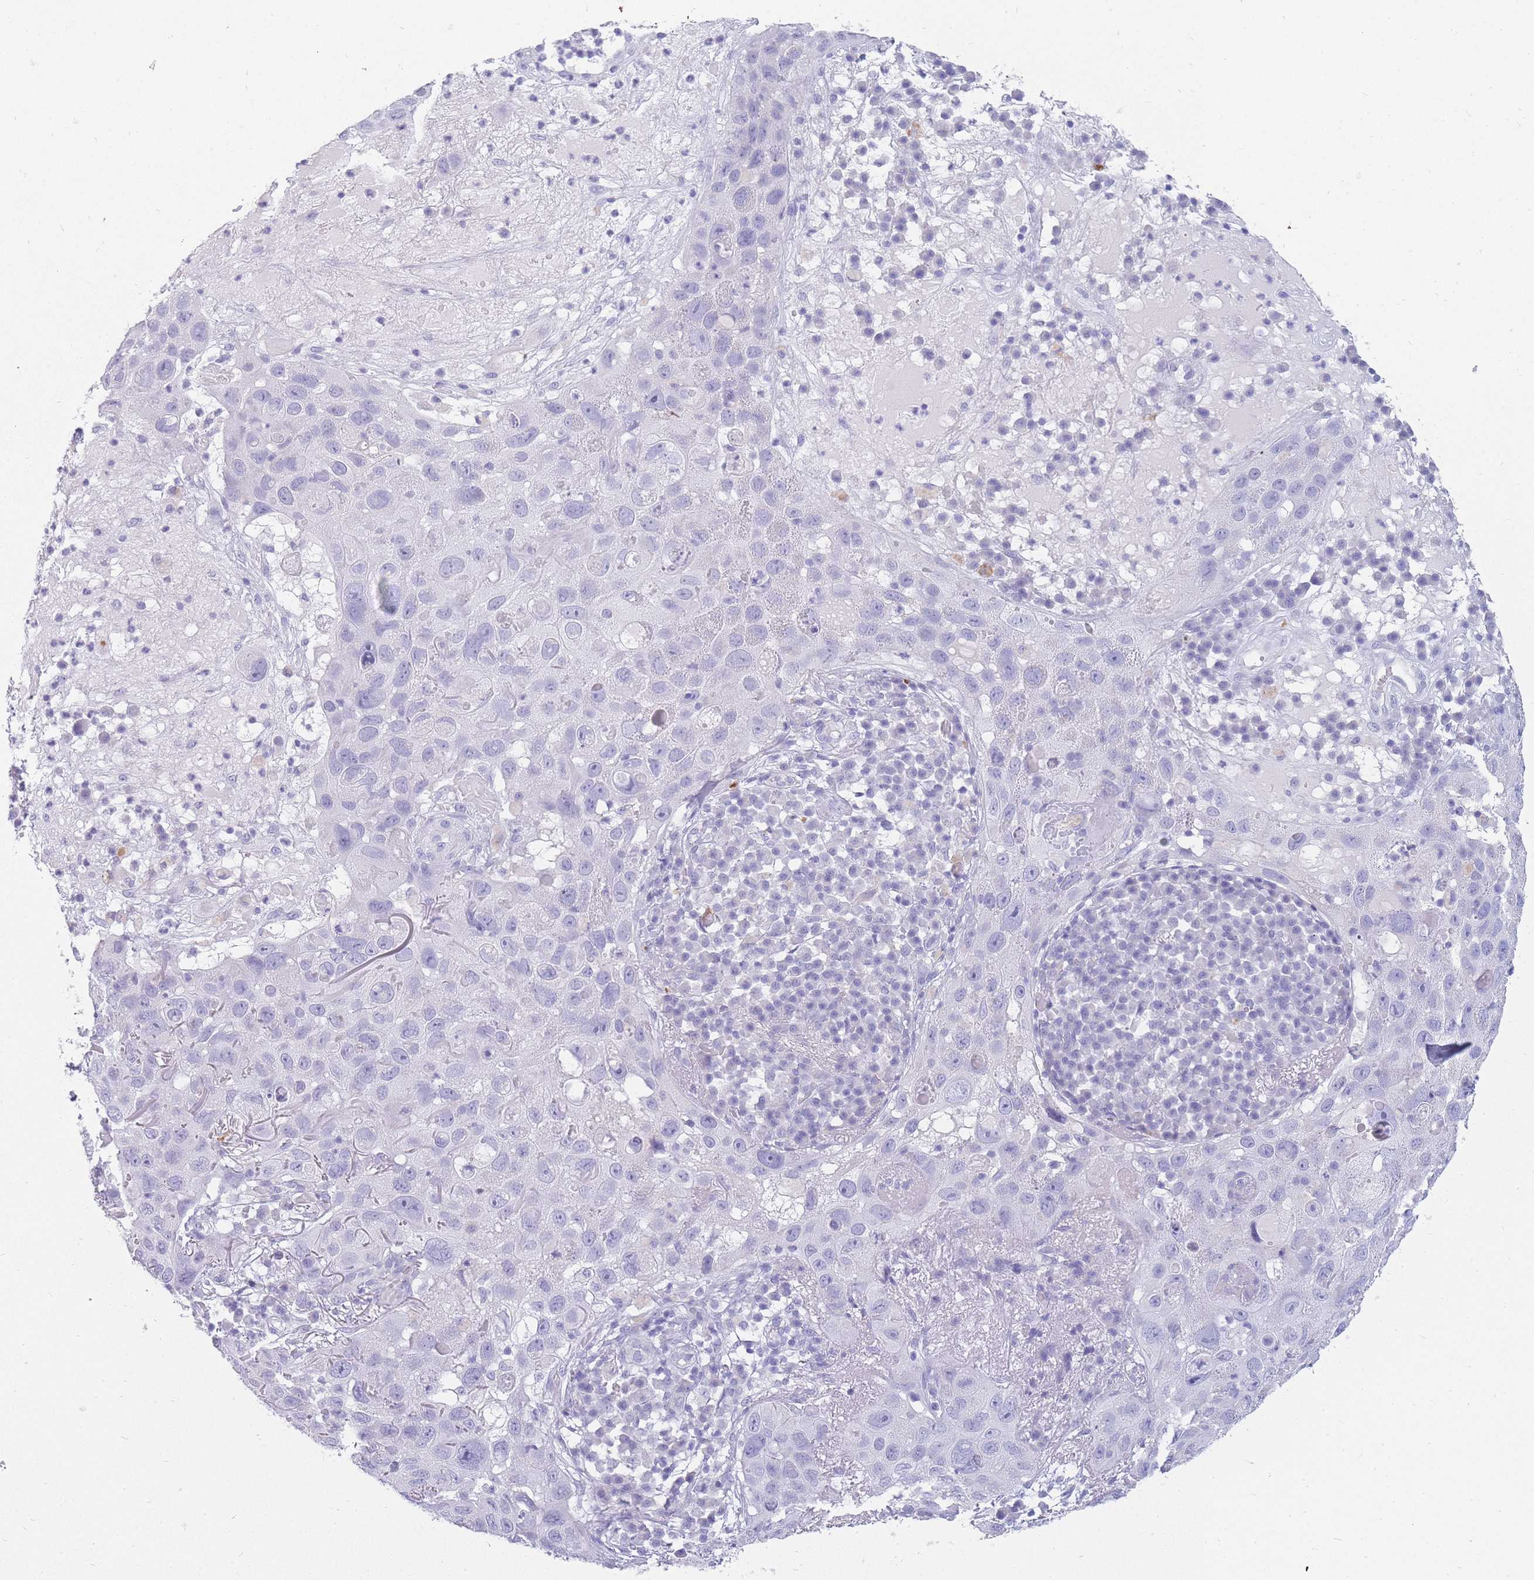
{"staining": {"intensity": "negative", "quantity": "none", "location": "none"}, "tissue": "skin cancer", "cell_type": "Tumor cells", "image_type": "cancer", "snomed": [{"axis": "morphology", "description": "Squamous cell carcinoma in situ, NOS"}, {"axis": "morphology", "description": "Squamous cell carcinoma, NOS"}, {"axis": "topography", "description": "Skin"}], "caption": "Immunohistochemistry of squamous cell carcinoma in situ (skin) displays no expression in tumor cells. Brightfield microscopy of IHC stained with DAB (3,3'-diaminobenzidine) (brown) and hematoxylin (blue), captured at high magnification.", "gene": "UPK1A", "patient": {"sex": "male", "age": 93}}